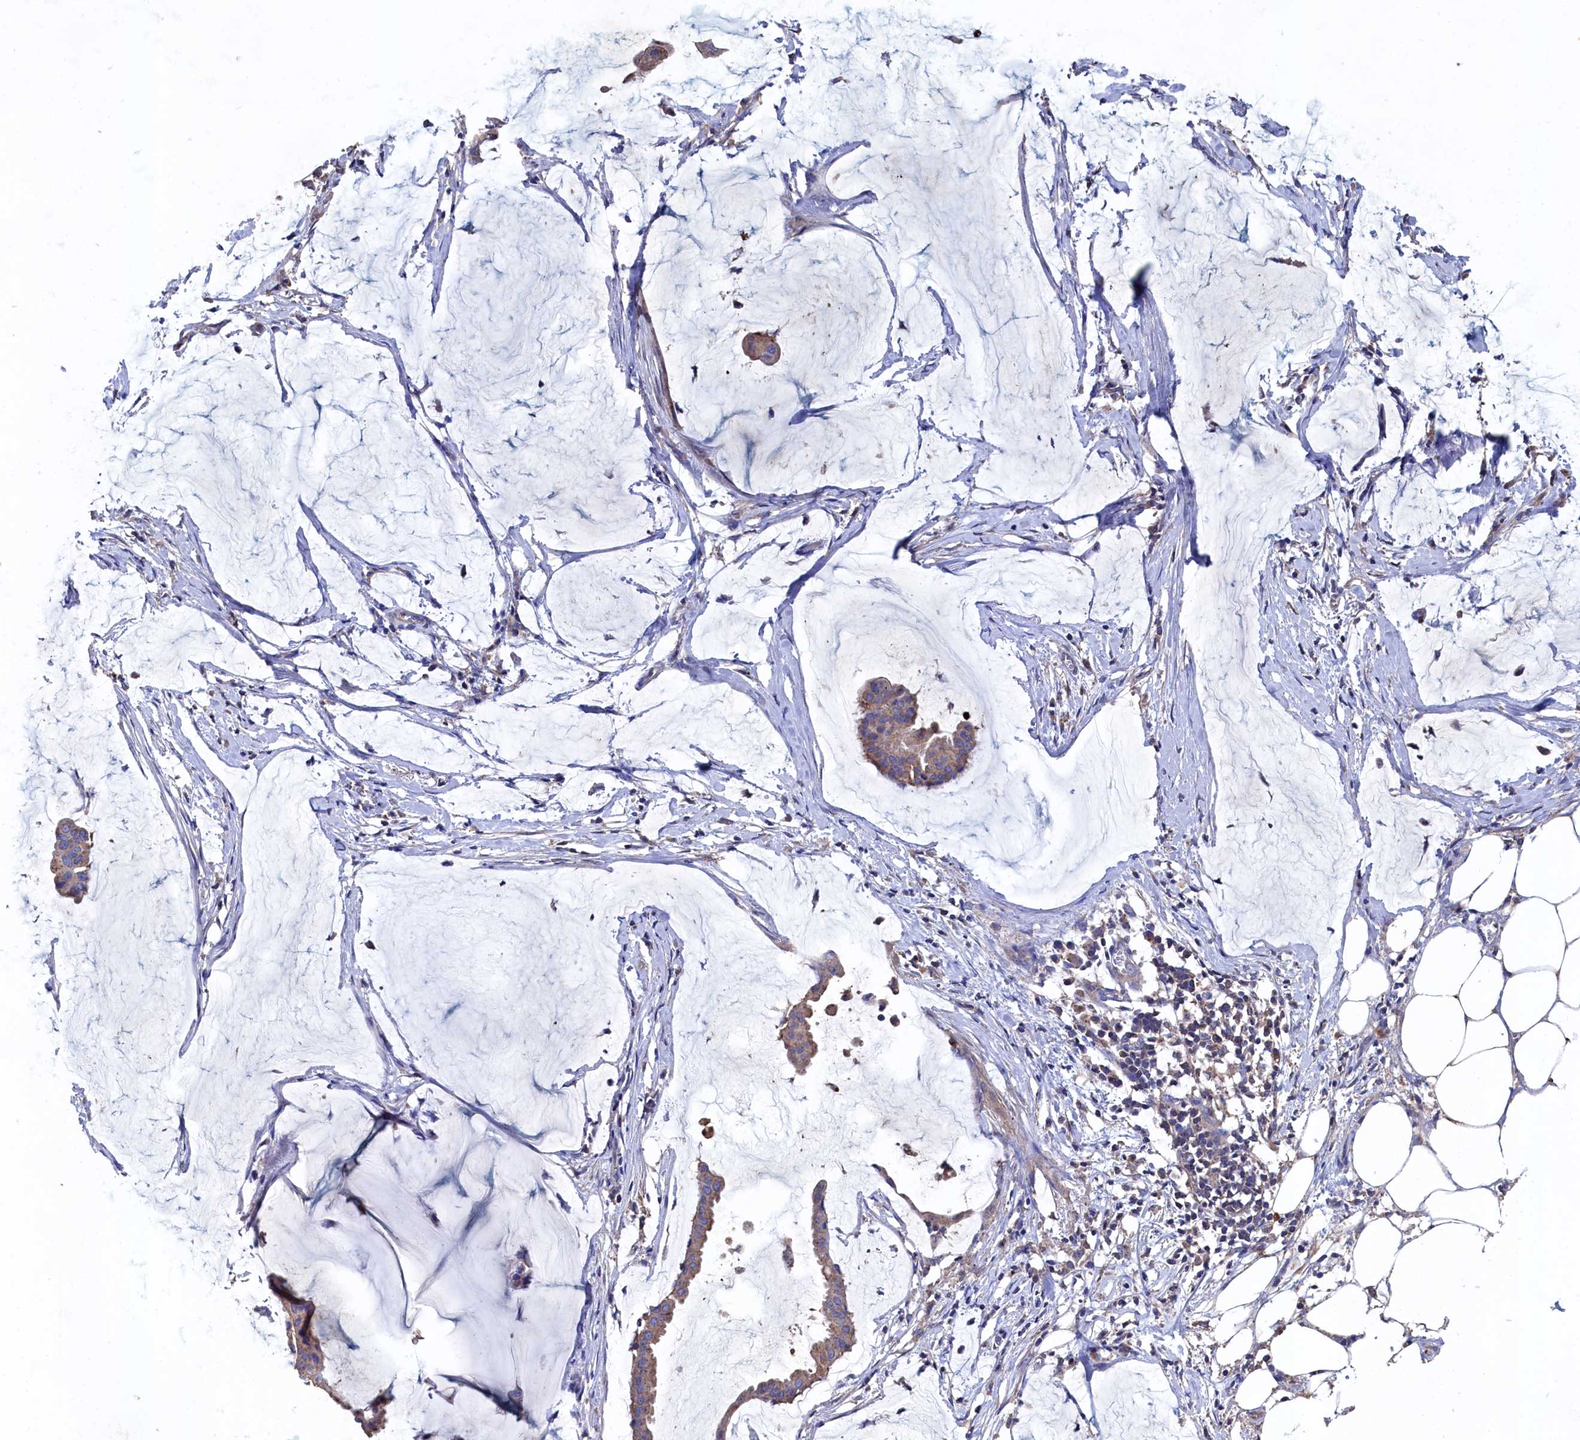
{"staining": {"intensity": "weak", "quantity": ">75%", "location": "cytoplasmic/membranous"}, "tissue": "ovarian cancer", "cell_type": "Tumor cells", "image_type": "cancer", "snomed": [{"axis": "morphology", "description": "Cystadenocarcinoma, mucinous, NOS"}, {"axis": "topography", "description": "Ovary"}], "caption": "Ovarian cancer (mucinous cystadenocarcinoma) stained with DAB (3,3'-diaminobenzidine) IHC reveals low levels of weak cytoplasmic/membranous expression in about >75% of tumor cells.", "gene": "TK2", "patient": {"sex": "female", "age": 73}}